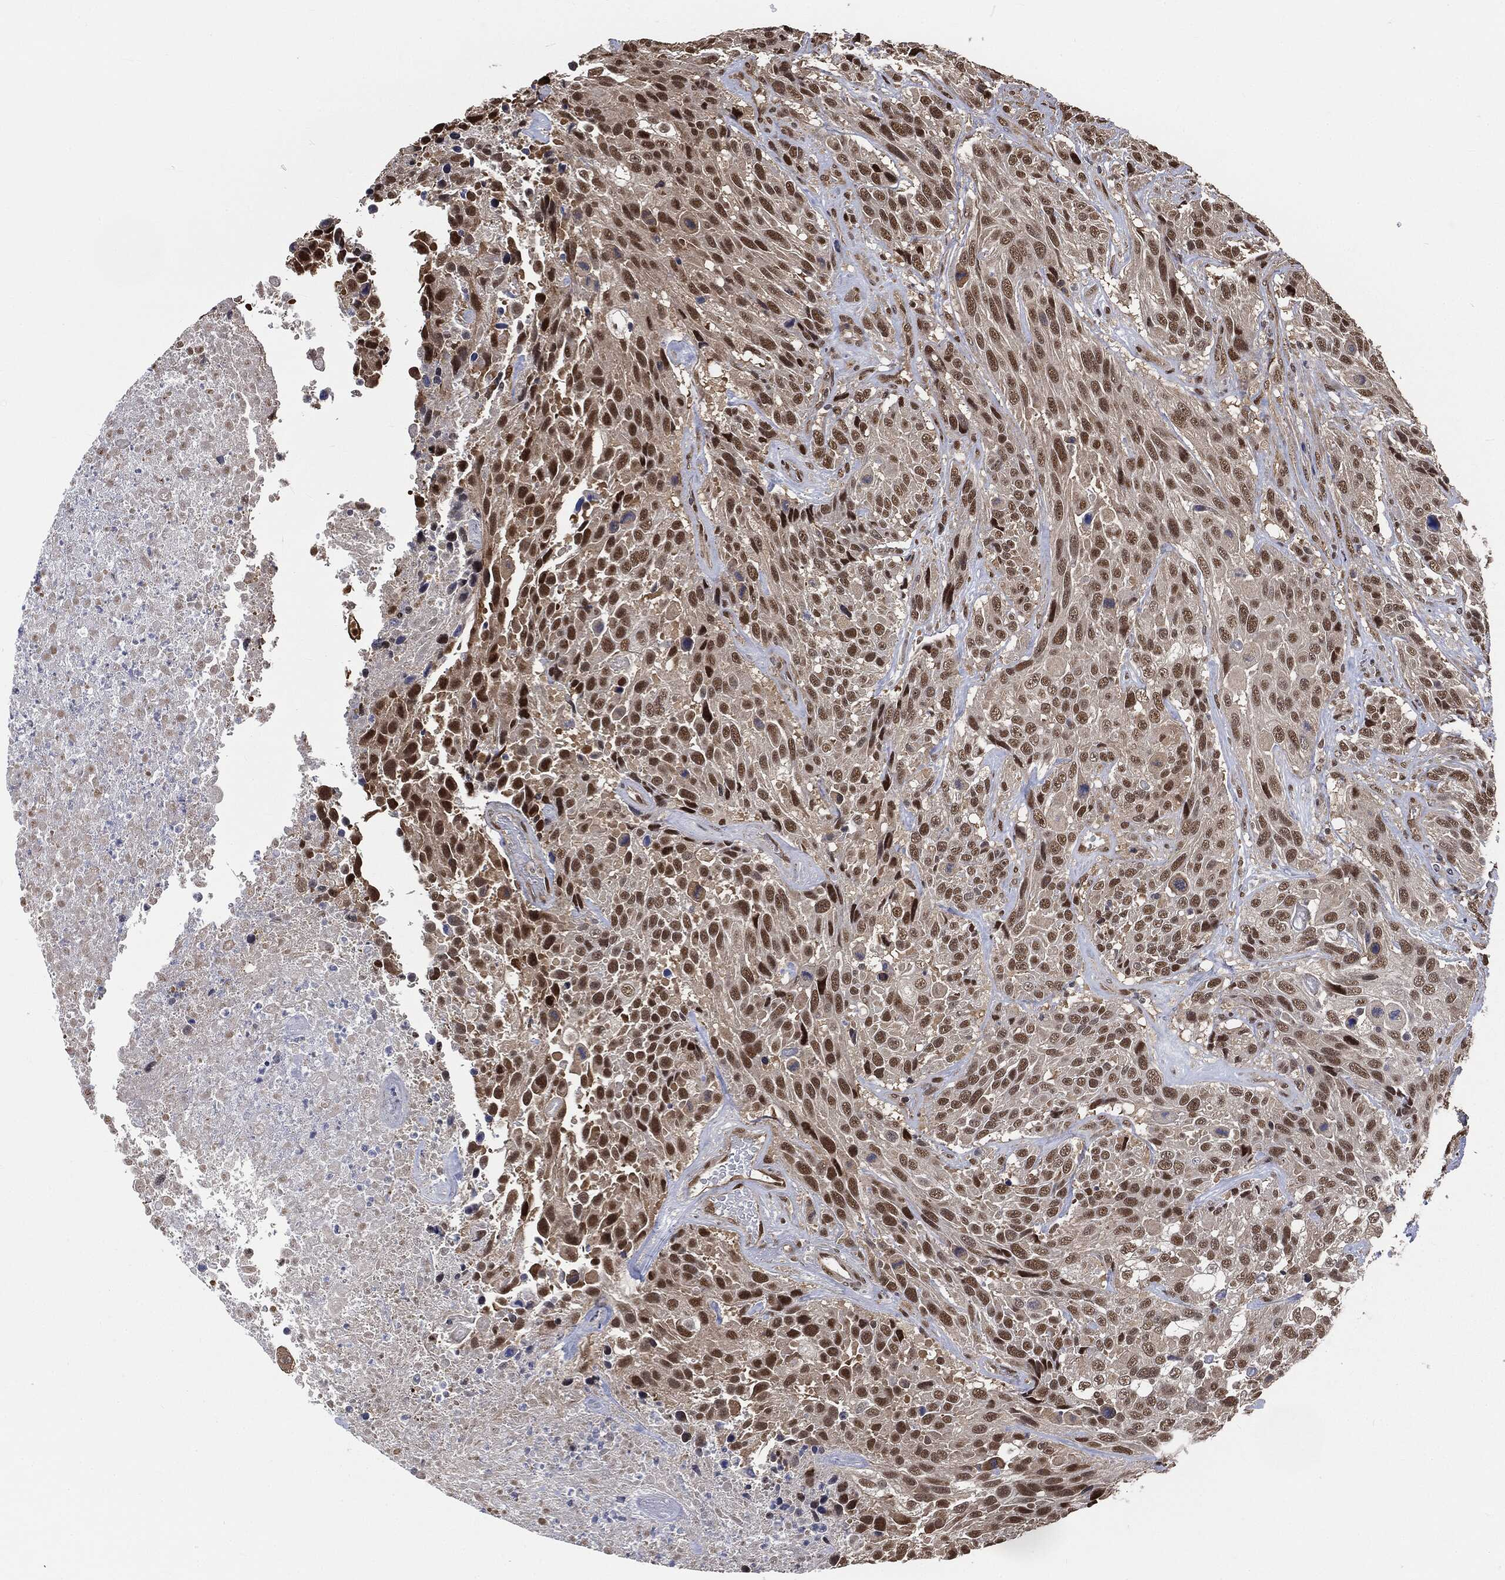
{"staining": {"intensity": "strong", "quantity": "25%-75%", "location": "nuclear"}, "tissue": "urothelial cancer", "cell_type": "Tumor cells", "image_type": "cancer", "snomed": [{"axis": "morphology", "description": "Urothelial carcinoma, High grade"}, {"axis": "topography", "description": "Urinary bladder"}], "caption": "Immunohistochemistry (IHC) (DAB (3,3'-diaminobenzidine)) staining of high-grade urothelial carcinoma exhibits strong nuclear protein expression in approximately 25%-75% of tumor cells.", "gene": "SHLD2", "patient": {"sex": "female", "age": 70}}